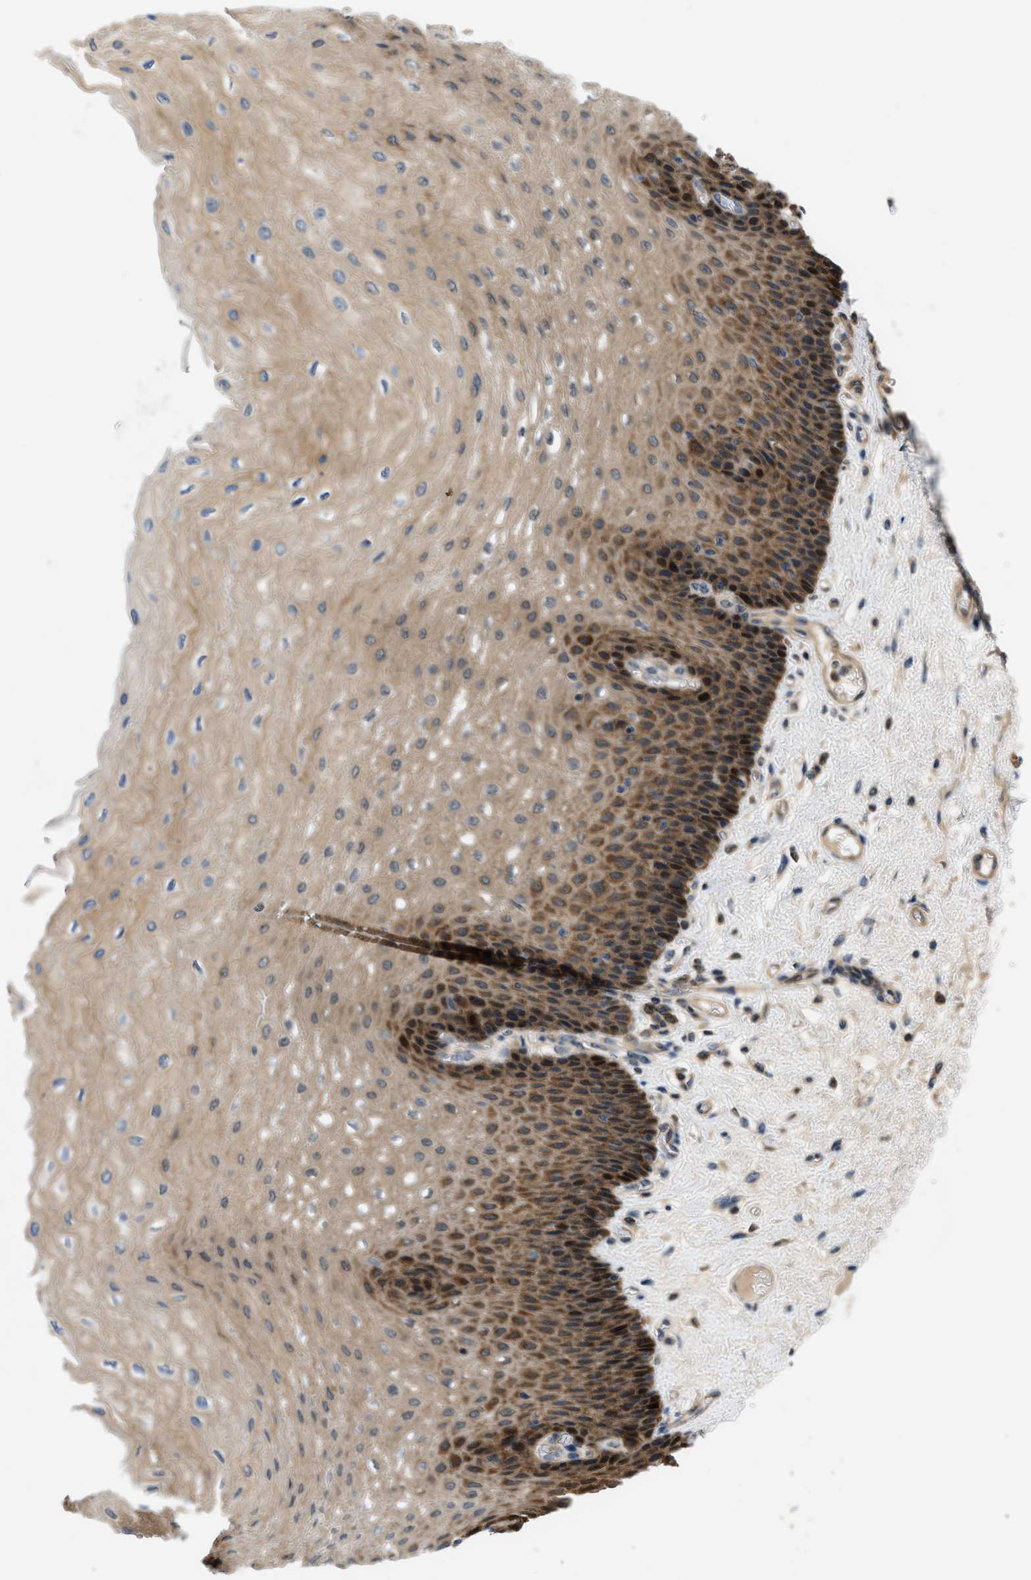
{"staining": {"intensity": "moderate", "quantity": ">75%", "location": "cytoplasmic/membranous"}, "tissue": "esophagus", "cell_type": "Squamous epithelial cells", "image_type": "normal", "snomed": [{"axis": "morphology", "description": "Normal tissue, NOS"}, {"axis": "topography", "description": "Esophagus"}], "caption": "IHC of unremarkable esophagus exhibits medium levels of moderate cytoplasmic/membranous staining in about >75% of squamous epithelial cells. (Brightfield microscopy of DAB IHC at high magnification).", "gene": "GPR31", "patient": {"sex": "female", "age": 72}}